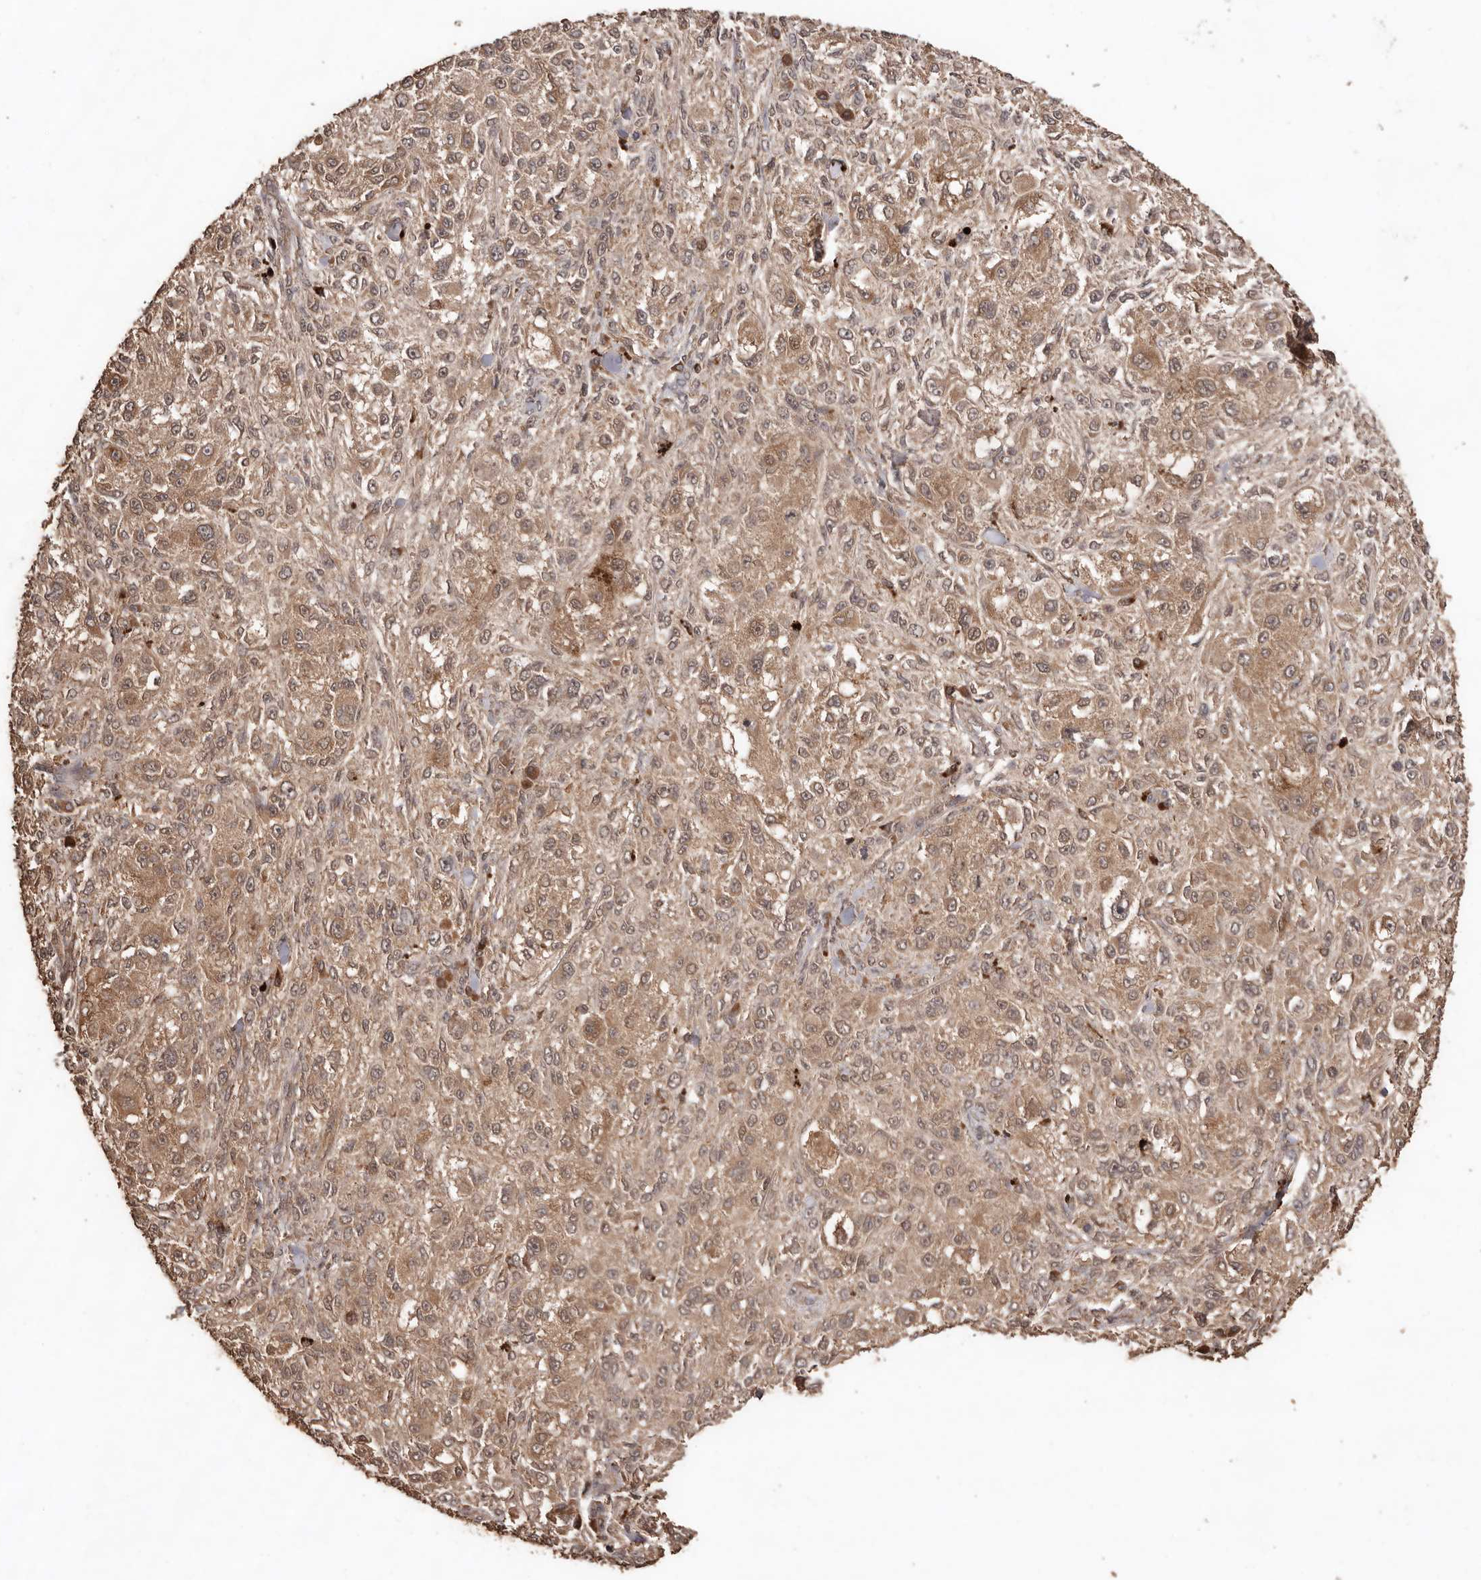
{"staining": {"intensity": "weak", "quantity": ">75%", "location": "cytoplasmic/membranous,nuclear"}, "tissue": "melanoma", "cell_type": "Tumor cells", "image_type": "cancer", "snomed": [{"axis": "morphology", "description": "Necrosis, NOS"}, {"axis": "morphology", "description": "Malignant melanoma, NOS"}, {"axis": "topography", "description": "Skin"}], "caption": "Protein staining demonstrates weak cytoplasmic/membranous and nuclear positivity in about >75% of tumor cells in melanoma.", "gene": "RWDD1", "patient": {"sex": "female", "age": 87}}